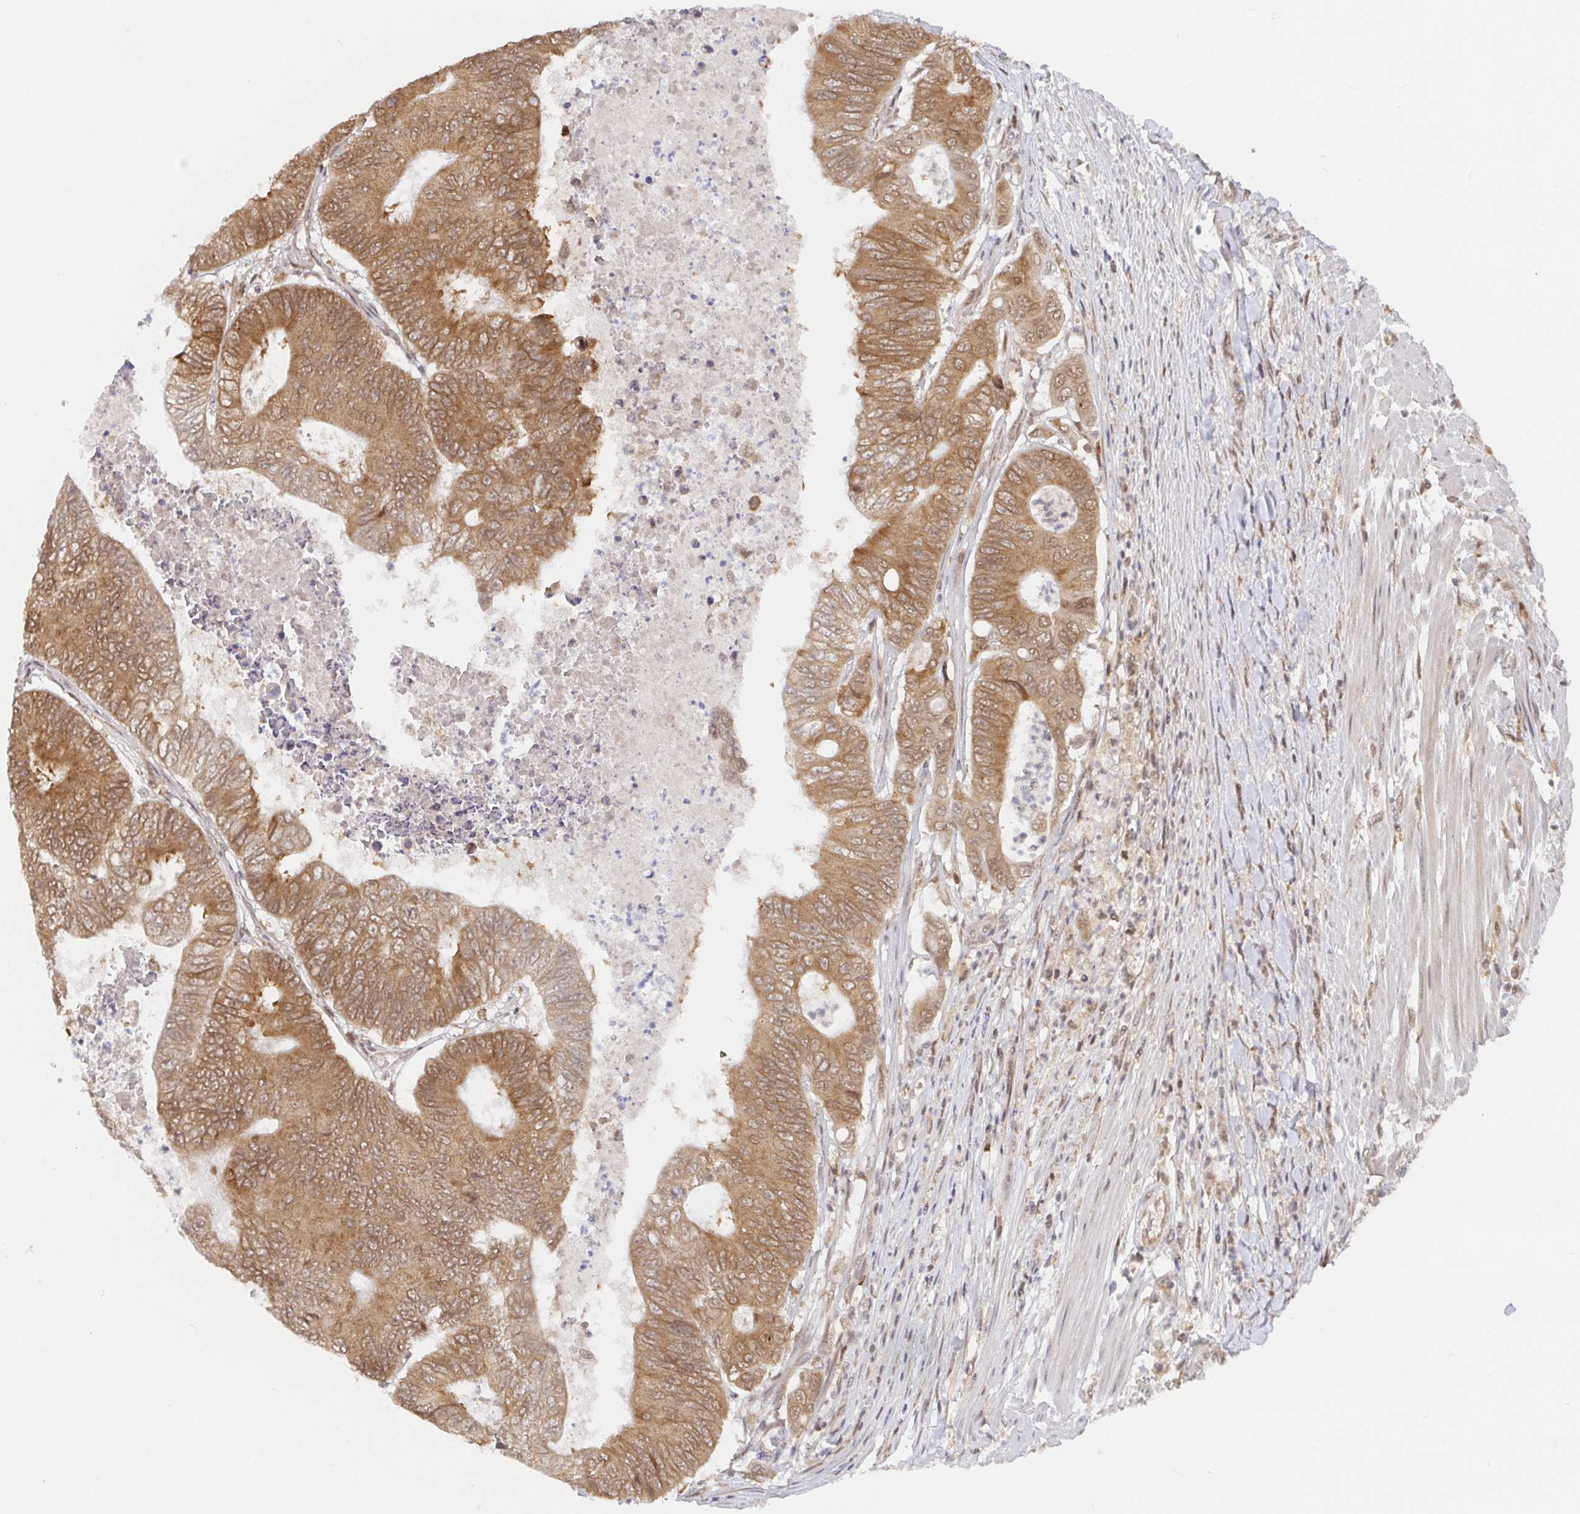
{"staining": {"intensity": "moderate", "quantity": ">75%", "location": "cytoplasmic/membranous"}, "tissue": "colorectal cancer", "cell_type": "Tumor cells", "image_type": "cancer", "snomed": [{"axis": "morphology", "description": "Adenocarcinoma, NOS"}, {"axis": "topography", "description": "Colon"}], "caption": "This histopathology image demonstrates colorectal cancer (adenocarcinoma) stained with immunohistochemistry (IHC) to label a protein in brown. The cytoplasmic/membranous of tumor cells show moderate positivity for the protein. Nuclei are counter-stained blue.", "gene": "ALG1", "patient": {"sex": "female", "age": 48}}